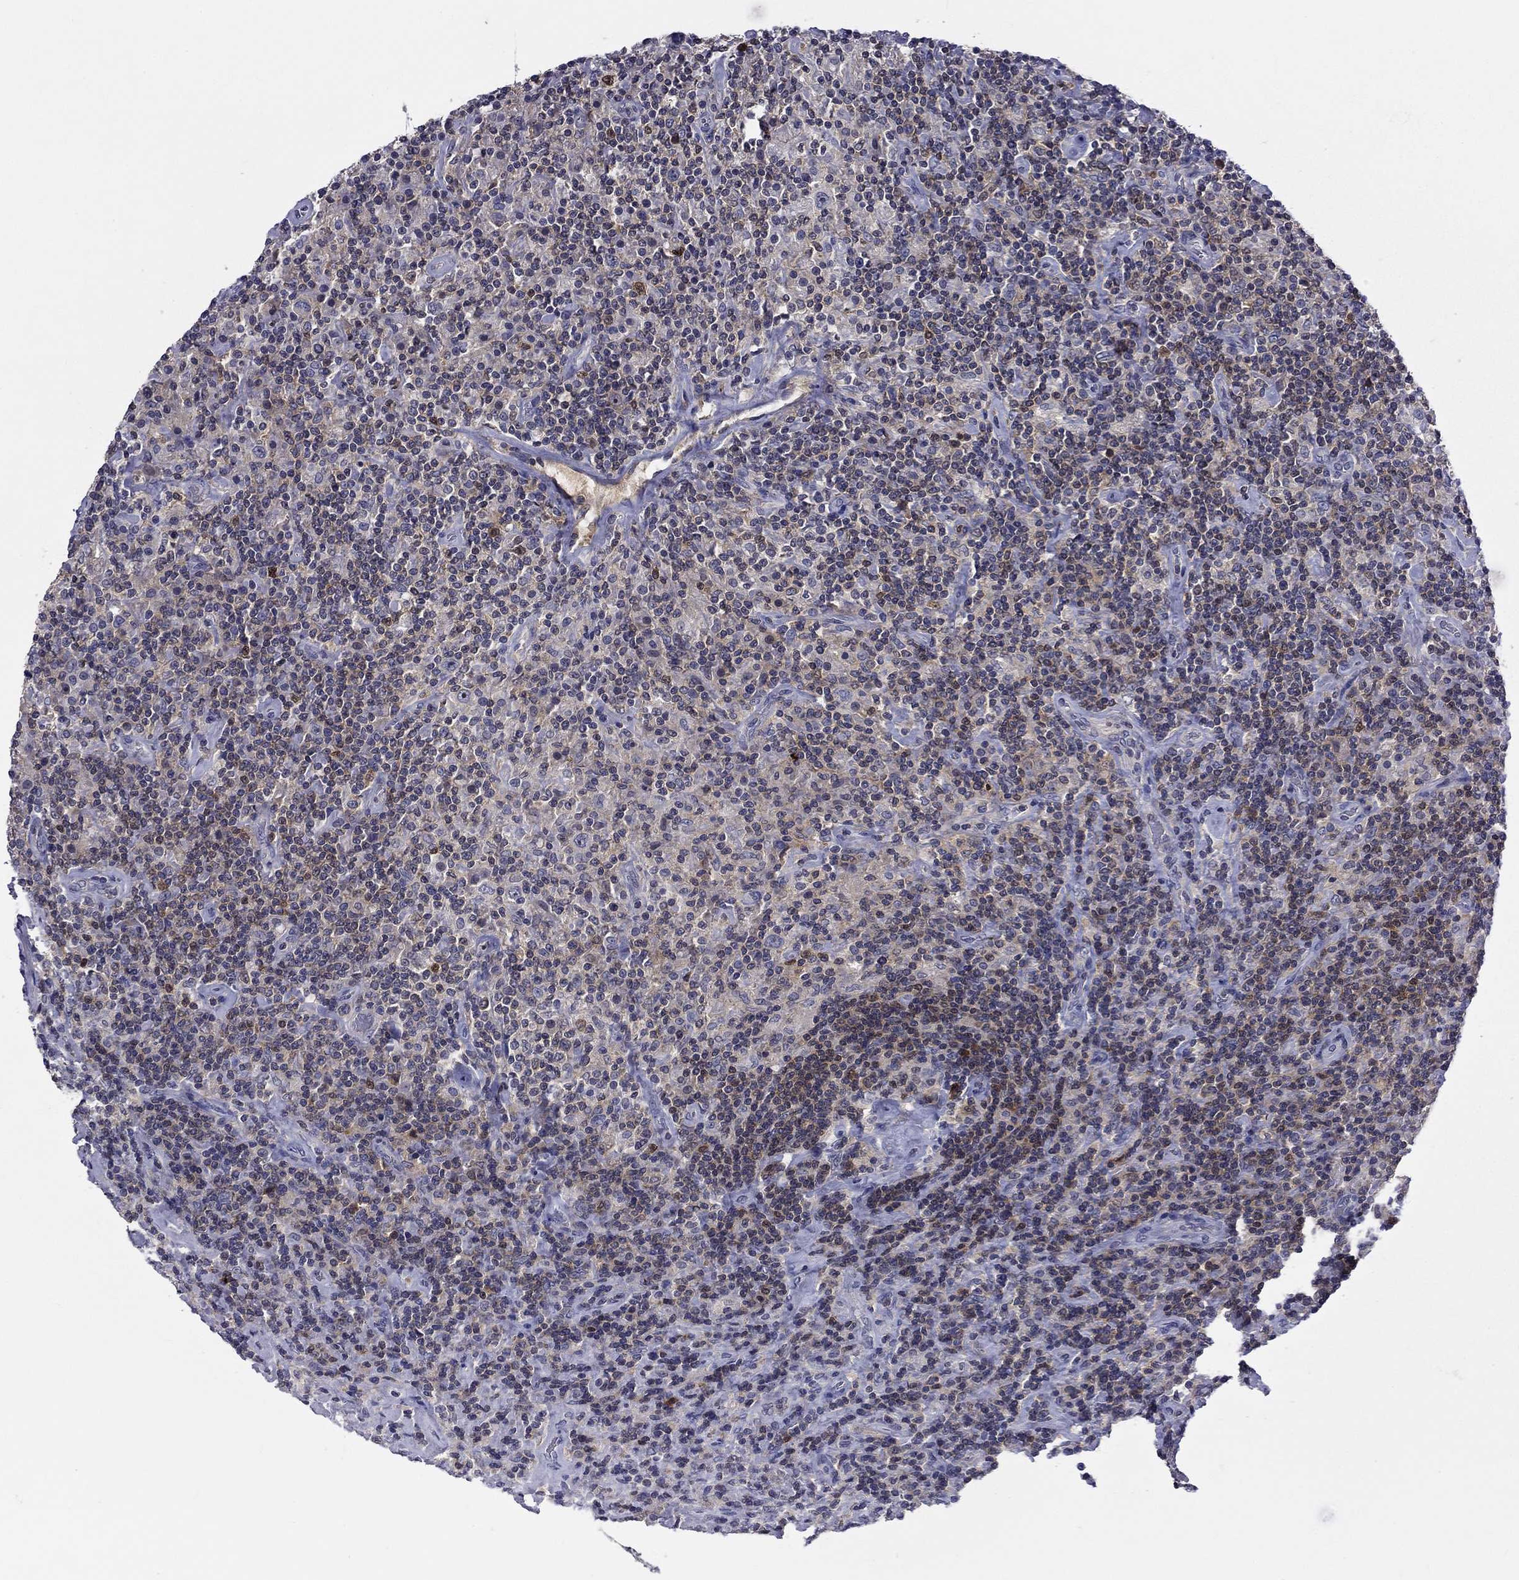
{"staining": {"intensity": "negative", "quantity": "none", "location": "none"}, "tissue": "lymphoma", "cell_type": "Tumor cells", "image_type": "cancer", "snomed": [{"axis": "morphology", "description": "Hodgkin's disease, NOS"}, {"axis": "topography", "description": "Lymph node"}], "caption": "An image of lymphoma stained for a protein displays no brown staining in tumor cells.", "gene": "POU2F2", "patient": {"sex": "male", "age": 70}}